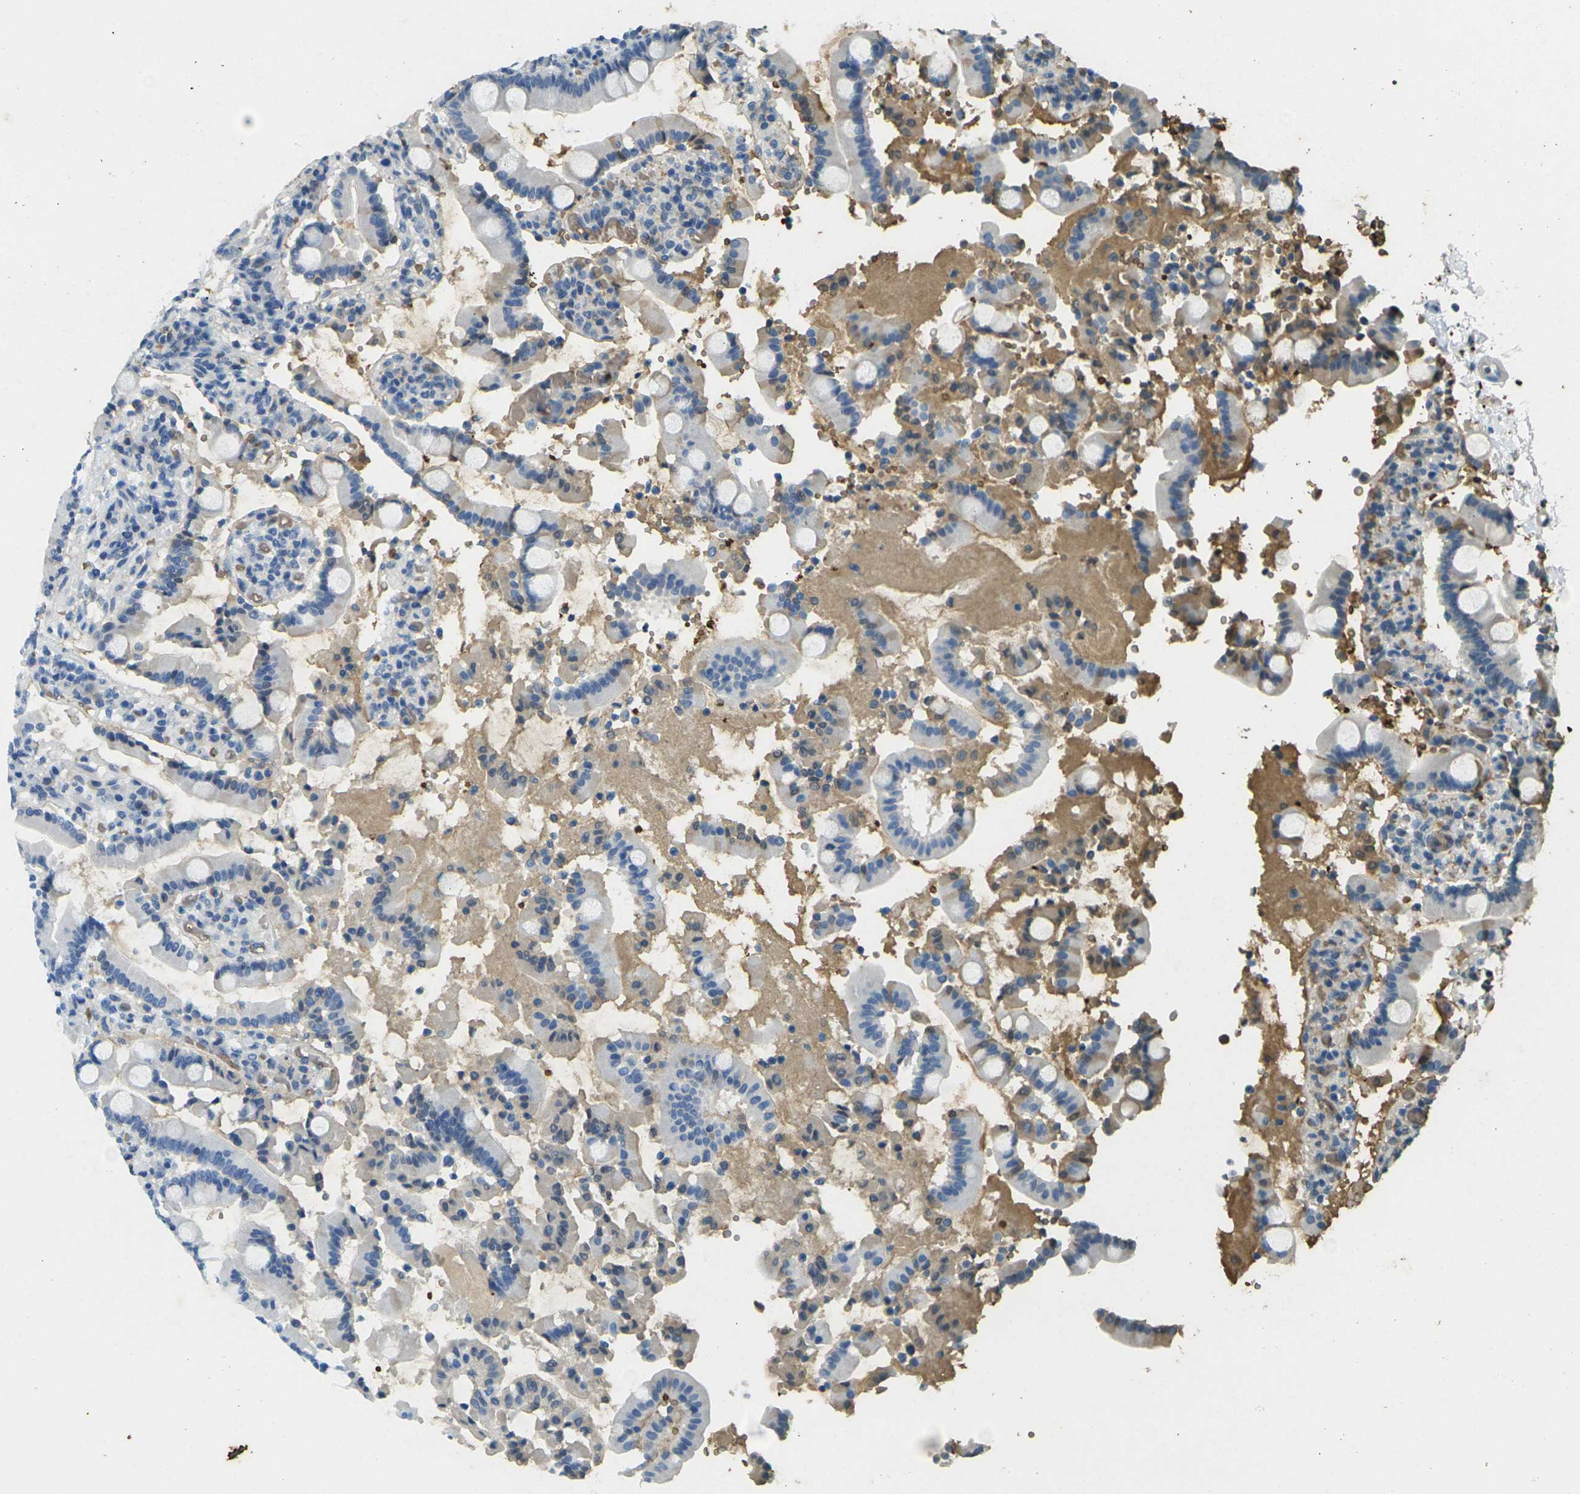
{"staining": {"intensity": "negative", "quantity": "none", "location": "none"}, "tissue": "duodenum", "cell_type": "Glandular cells", "image_type": "normal", "snomed": [{"axis": "morphology", "description": "Normal tissue, NOS"}, {"axis": "topography", "description": "Small intestine, NOS"}], "caption": "Glandular cells are negative for protein expression in unremarkable human duodenum. (IHC, brightfield microscopy, high magnification).", "gene": "HBB", "patient": {"sex": "female", "age": 71}}